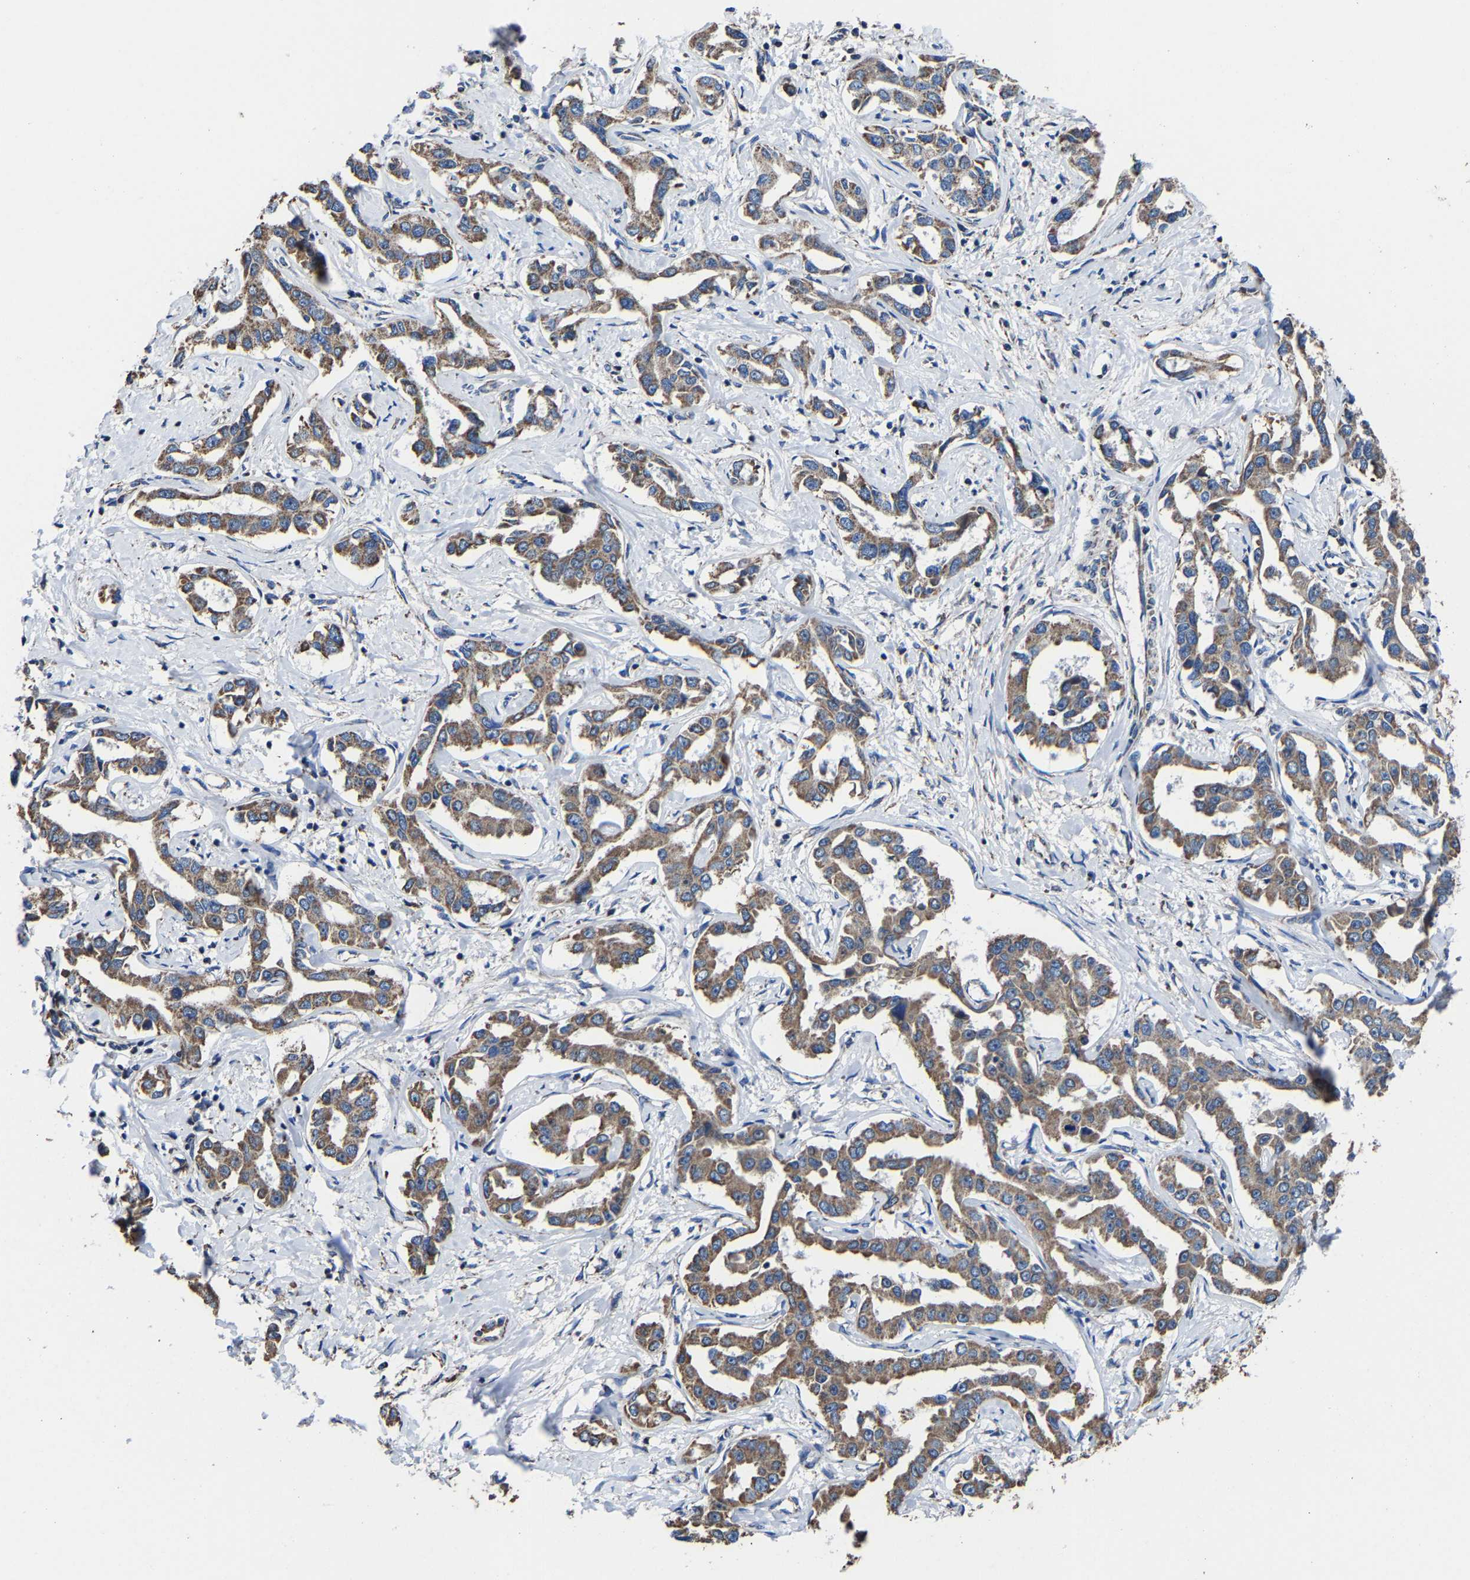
{"staining": {"intensity": "moderate", "quantity": ">75%", "location": "cytoplasmic/membranous"}, "tissue": "liver cancer", "cell_type": "Tumor cells", "image_type": "cancer", "snomed": [{"axis": "morphology", "description": "Cholangiocarcinoma"}, {"axis": "topography", "description": "Liver"}], "caption": "Immunohistochemistry (DAB (3,3'-diaminobenzidine)) staining of liver cholangiocarcinoma displays moderate cytoplasmic/membranous protein expression in about >75% of tumor cells. Using DAB (brown) and hematoxylin (blue) stains, captured at high magnification using brightfield microscopy.", "gene": "ZCCHC7", "patient": {"sex": "male", "age": 59}}